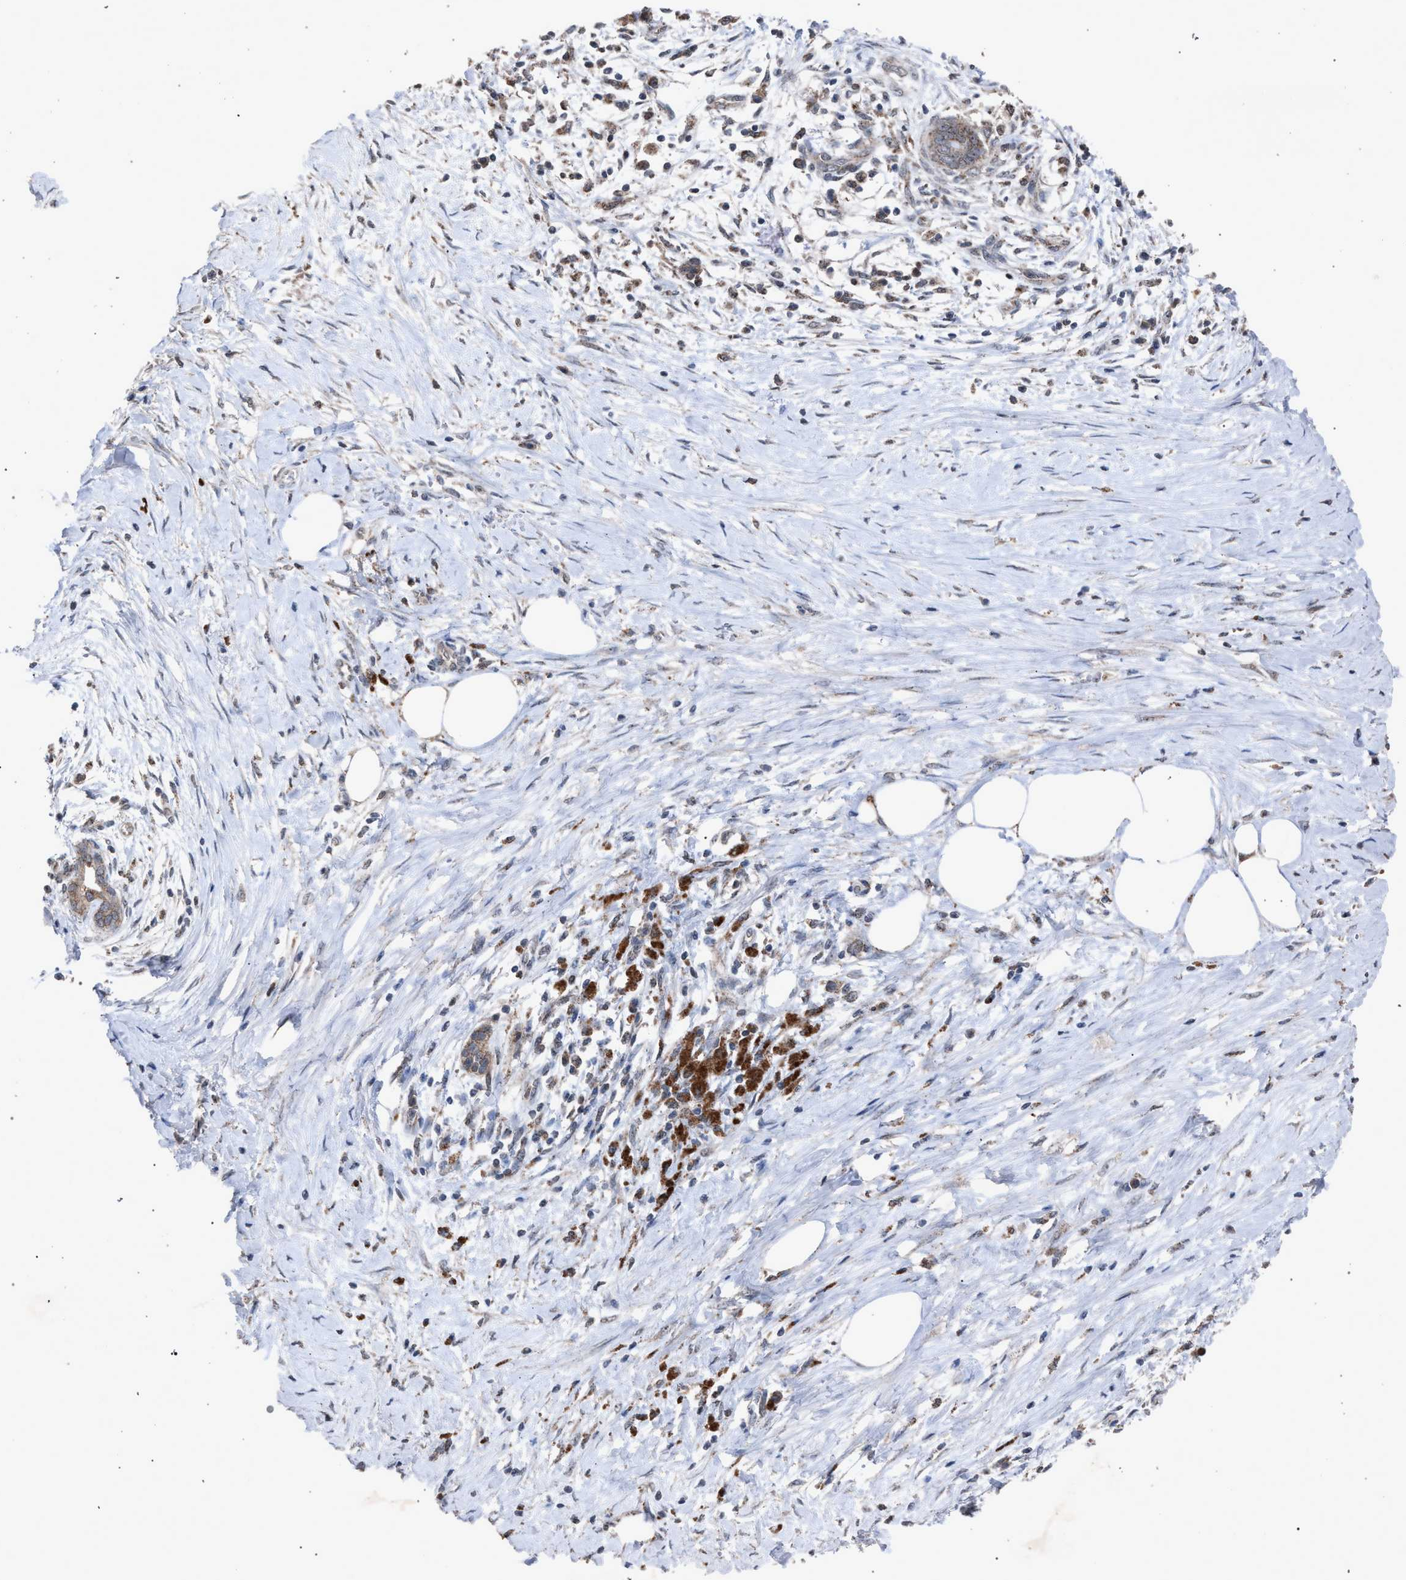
{"staining": {"intensity": "weak", "quantity": ">75%", "location": "cytoplasmic/membranous"}, "tissue": "pancreatic cancer", "cell_type": "Tumor cells", "image_type": "cancer", "snomed": [{"axis": "morphology", "description": "Adenocarcinoma, NOS"}, {"axis": "topography", "description": "Pancreas"}], "caption": "Protein expression analysis of human pancreatic cancer (adenocarcinoma) reveals weak cytoplasmic/membranous expression in approximately >75% of tumor cells. (DAB (3,3'-diaminobenzidine) IHC, brown staining for protein, blue staining for nuclei).", "gene": "HSD17B4", "patient": {"sex": "male", "age": 58}}